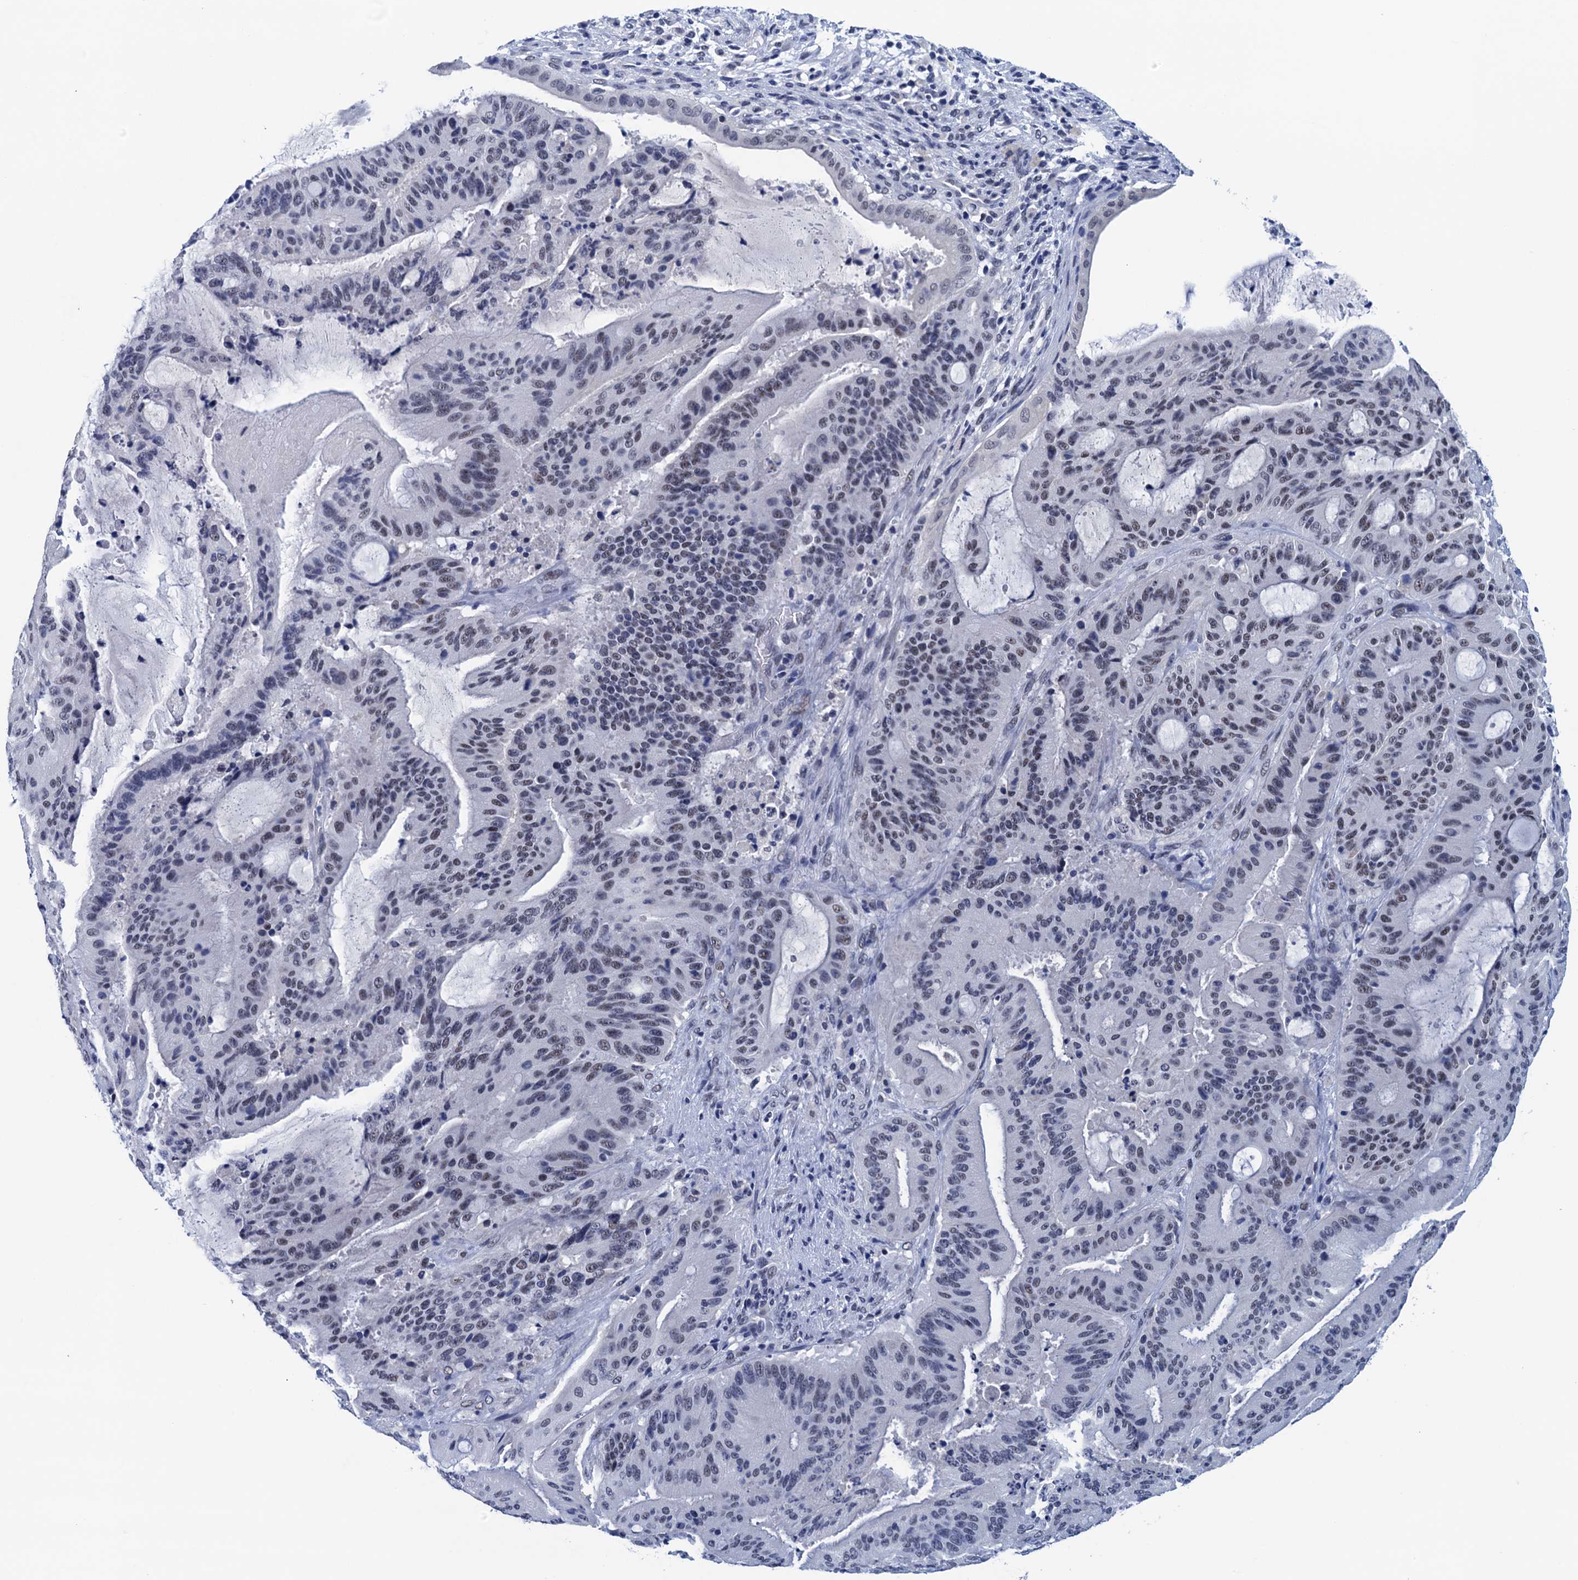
{"staining": {"intensity": "weak", "quantity": "<25%", "location": "nuclear"}, "tissue": "liver cancer", "cell_type": "Tumor cells", "image_type": "cancer", "snomed": [{"axis": "morphology", "description": "Normal tissue, NOS"}, {"axis": "morphology", "description": "Cholangiocarcinoma"}, {"axis": "topography", "description": "Liver"}, {"axis": "topography", "description": "Peripheral nerve tissue"}], "caption": "The image shows no significant staining in tumor cells of cholangiocarcinoma (liver).", "gene": "FNBP4", "patient": {"sex": "female", "age": 73}}